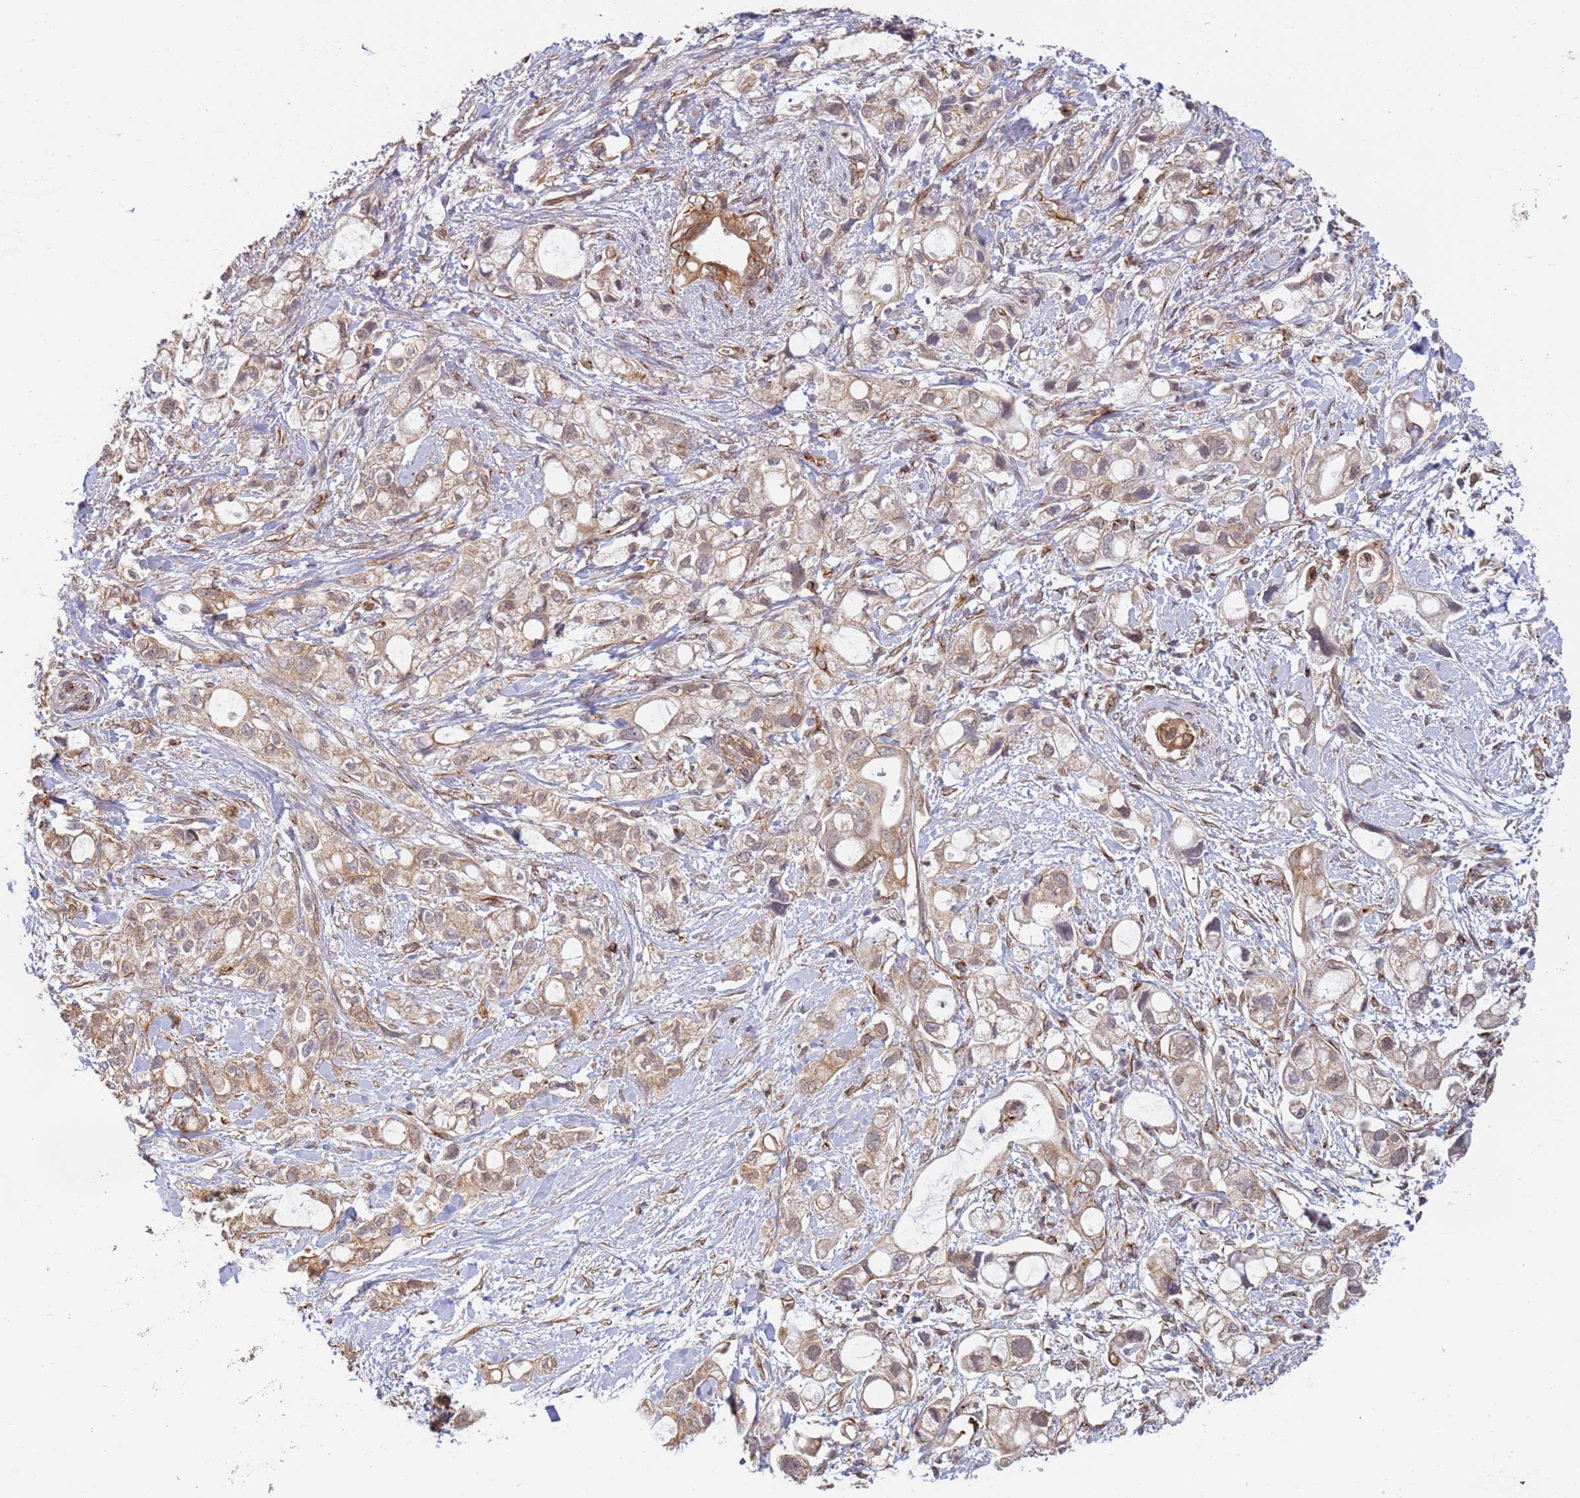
{"staining": {"intensity": "weak", "quantity": ">75%", "location": "cytoplasmic/membranous"}, "tissue": "pancreatic cancer", "cell_type": "Tumor cells", "image_type": "cancer", "snomed": [{"axis": "morphology", "description": "Adenocarcinoma, NOS"}, {"axis": "topography", "description": "Pancreas"}], "caption": "Immunohistochemical staining of adenocarcinoma (pancreatic) demonstrates low levels of weak cytoplasmic/membranous positivity in about >75% of tumor cells.", "gene": "CEP170", "patient": {"sex": "female", "age": 56}}